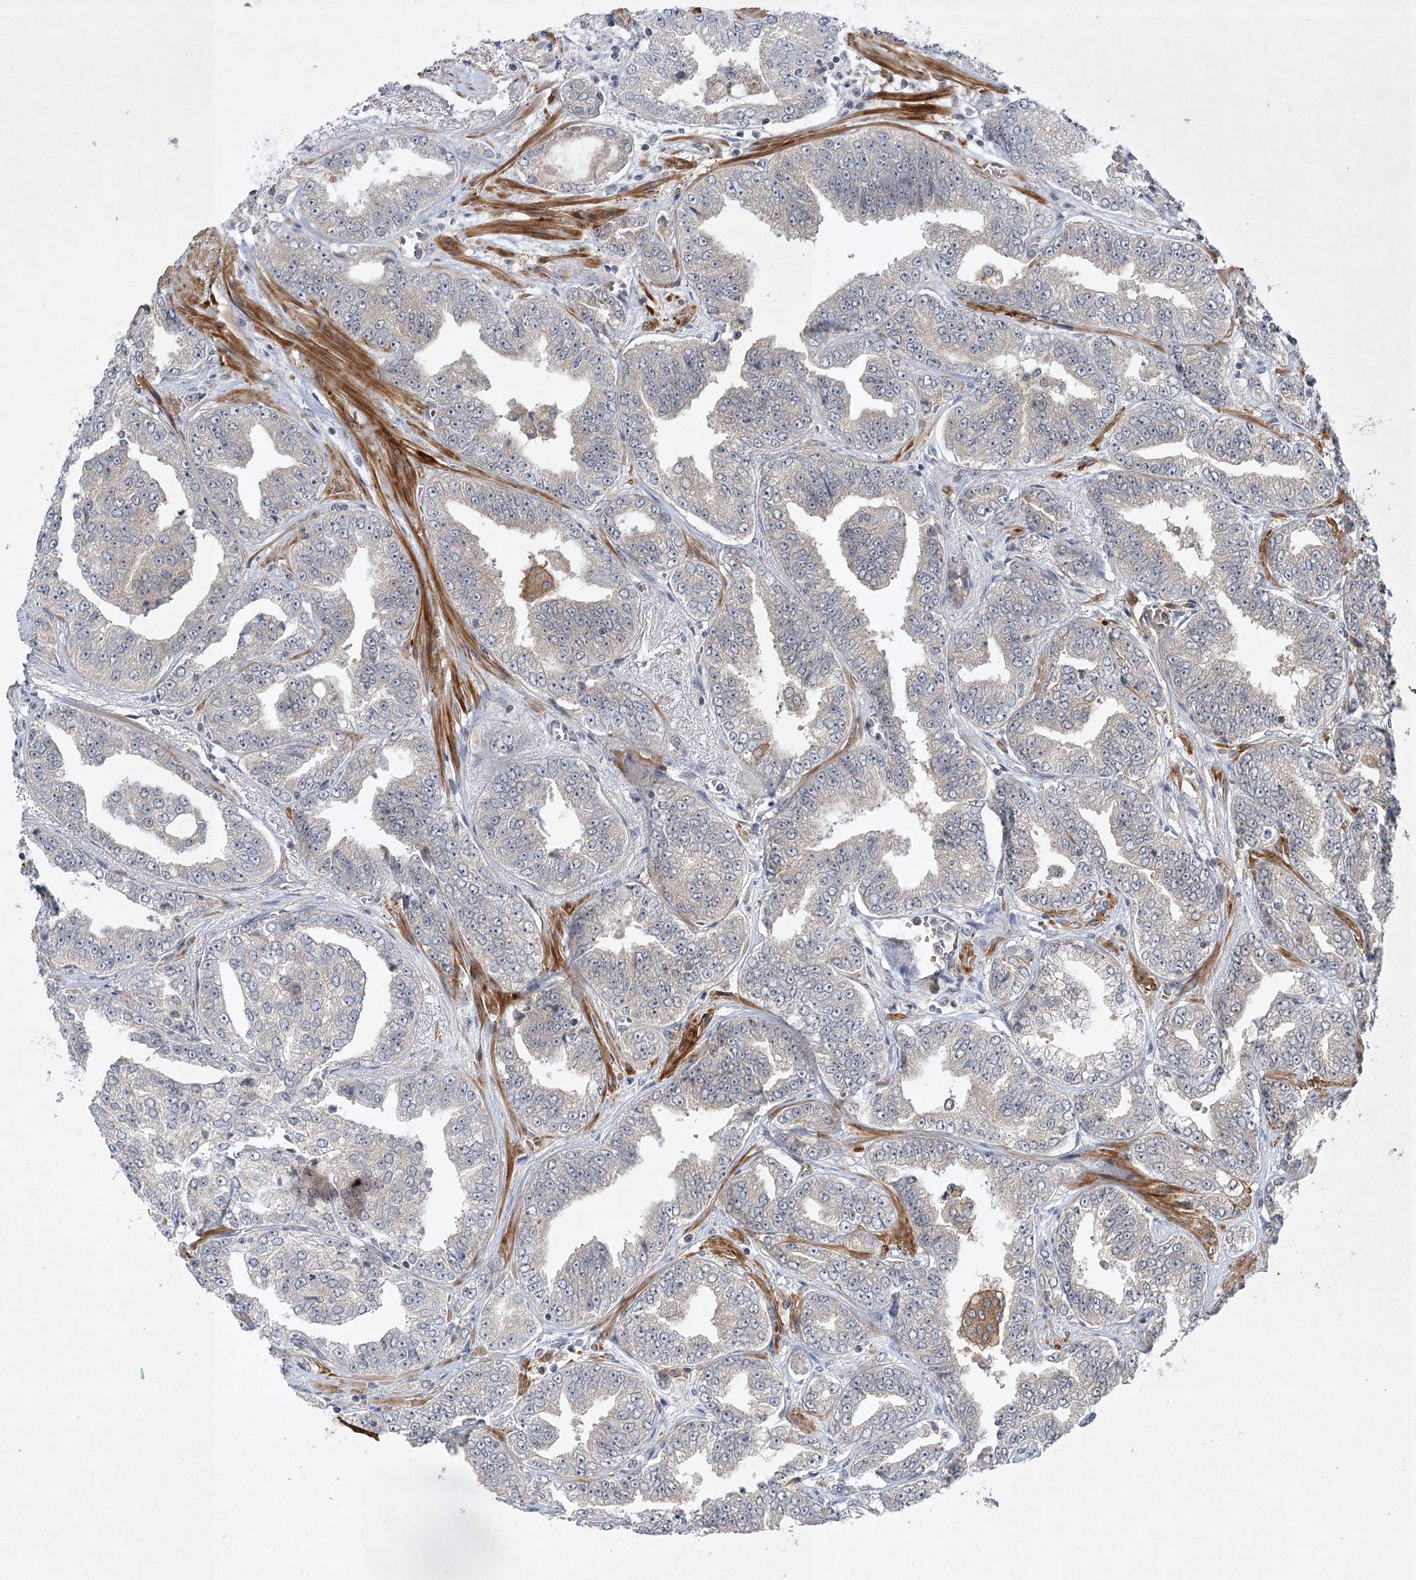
{"staining": {"intensity": "weak", "quantity": "<25%", "location": "cytoplasmic/membranous"}, "tissue": "prostate cancer", "cell_type": "Tumor cells", "image_type": "cancer", "snomed": [{"axis": "morphology", "description": "Adenocarcinoma, High grade"}, {"axis": "topography", "description": "Prostate"}], "caption": "IHC photomicrograph of human adenocarcinoma (high-grade) (prostate) stained for a protein (brown), which reveals no expression in tumor cells.", "gene": "SH2D3A", "patient": {"sex": "male", "age": 71}}